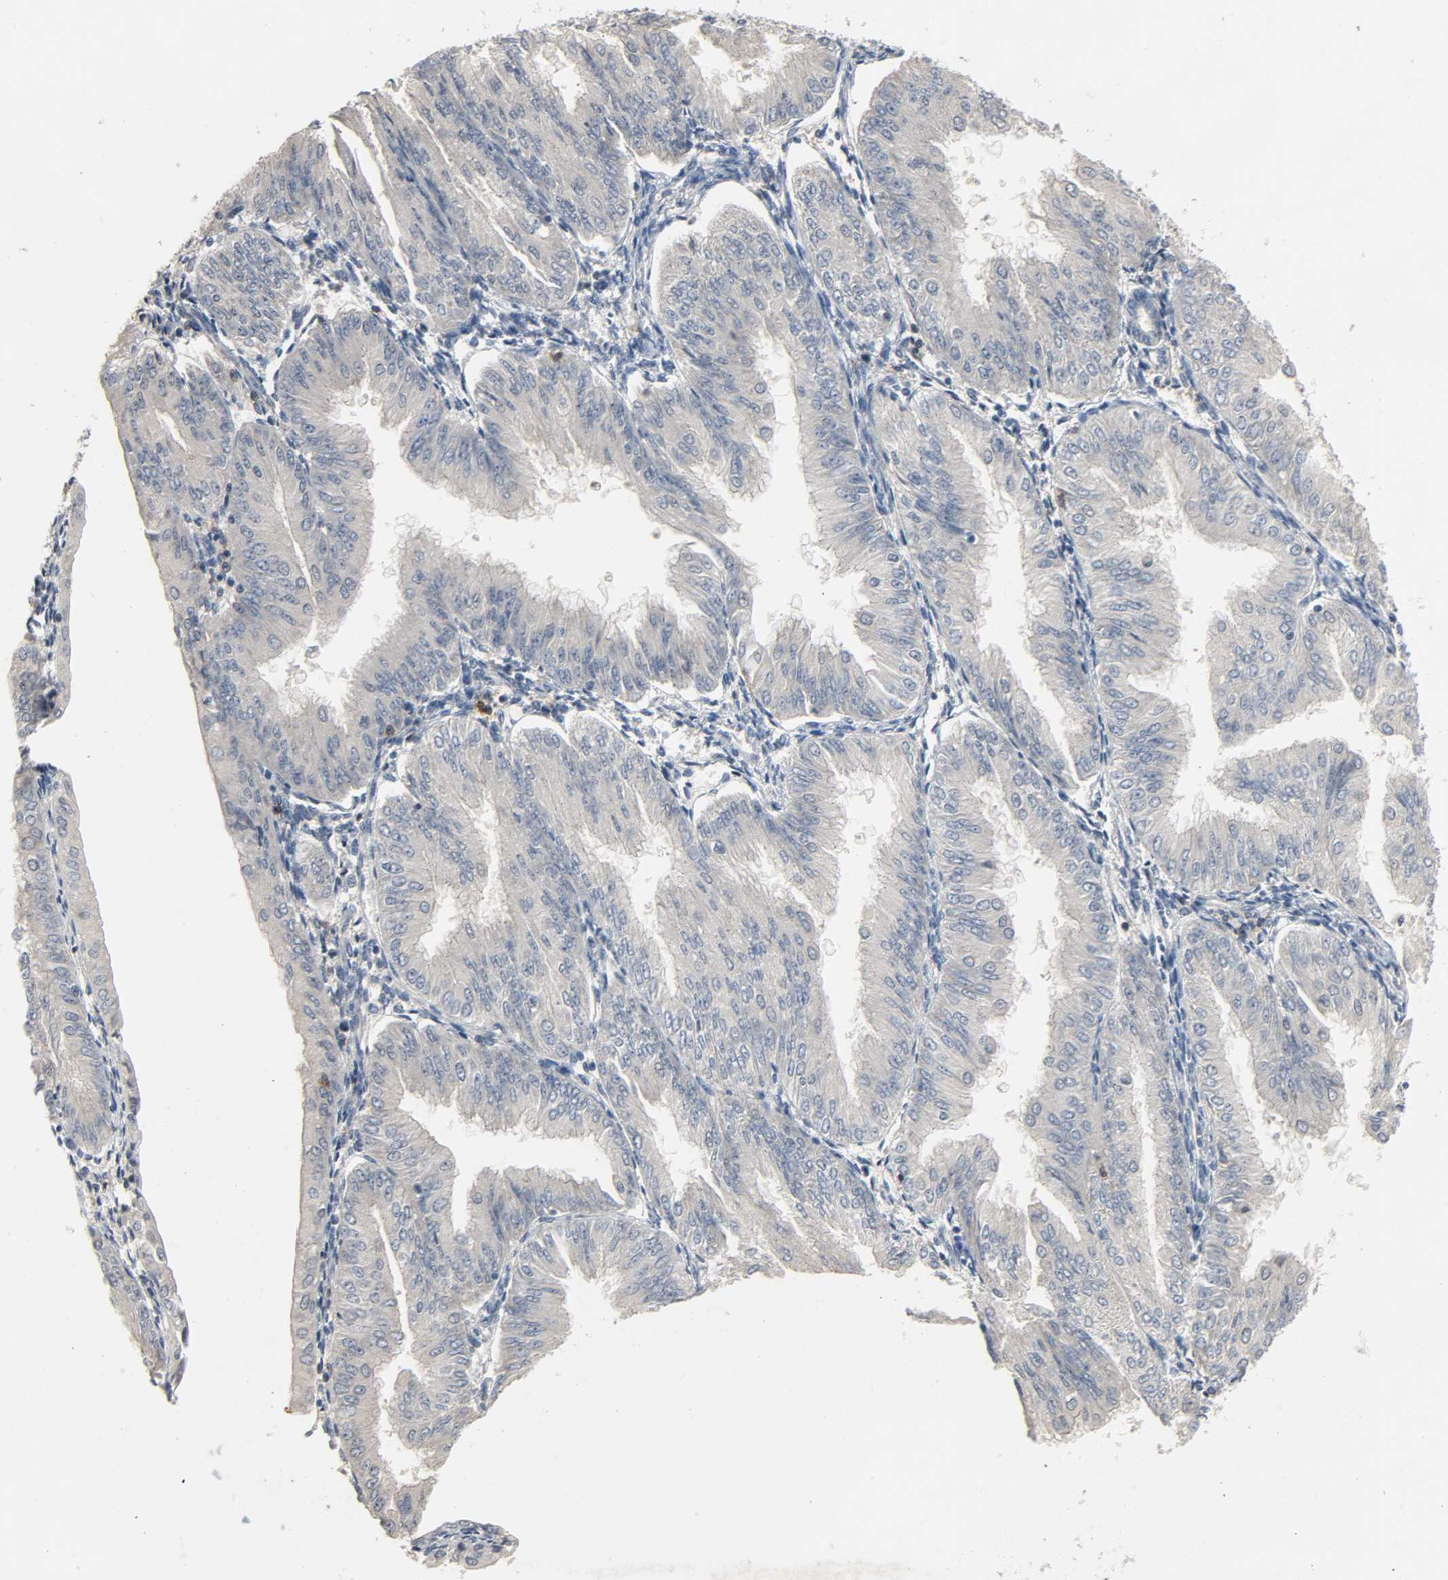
{"staining": {"intensity": "negative", "quantity": "none", "location": "none"}, "tissue": "endometrial cancer", "cell_type": "Tumor cells", "image_type": "cancer", "snomed": [{"axis": "morphology", "description": "Adenocarcinoma, NOS"}, {"axis": "topography", "description": "Endometrium"}], "caption": "Immunohistochemical staining of adenocarcinoma (endometrial) exhibits no significant positivity in tumor cells.", "gene": "CD4", "patient": {"sex": "female", "age": 53}}